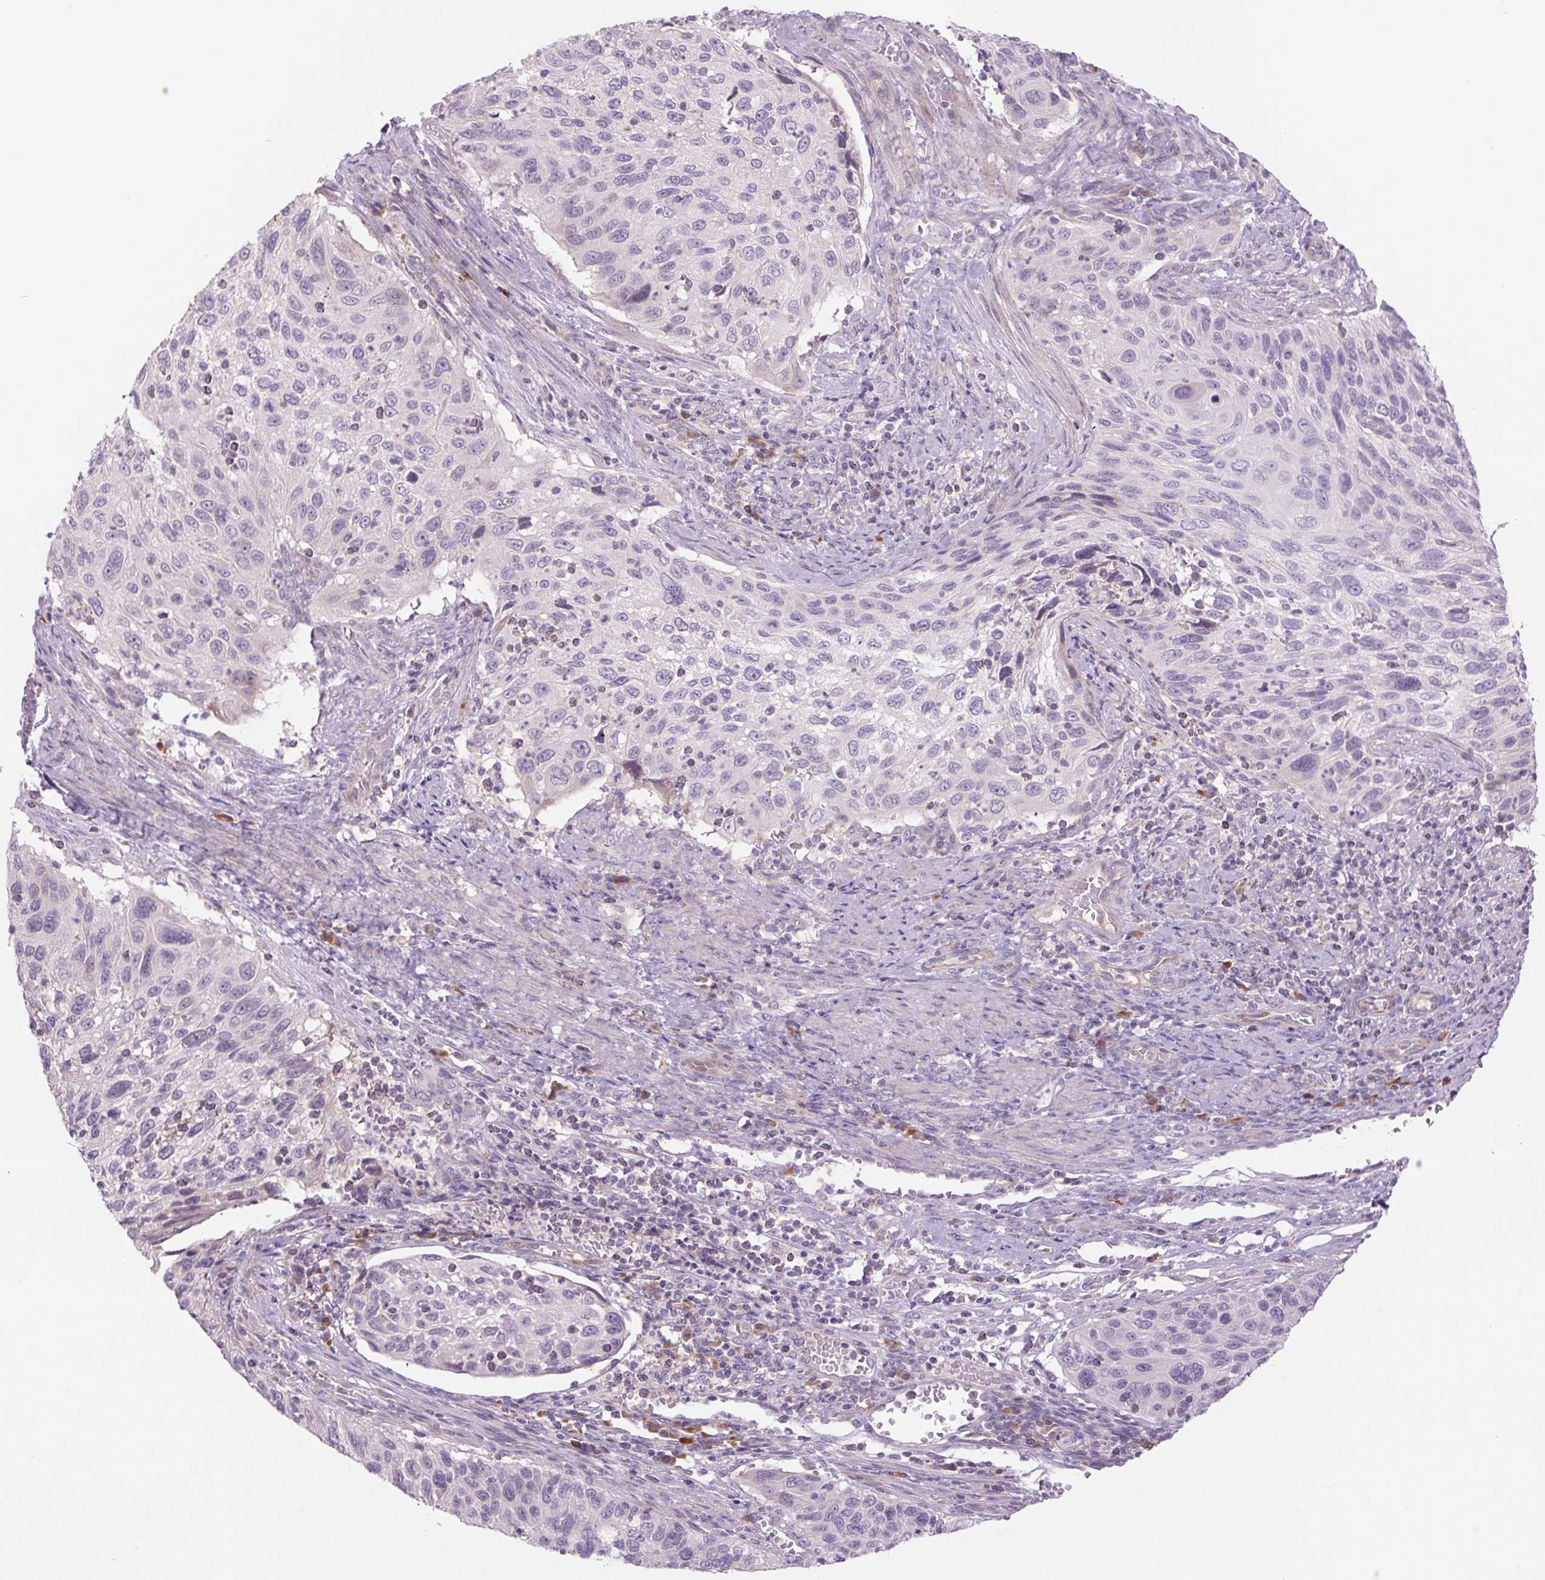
{"staining": {"intensity": "negative", "quantity": "none", "location": "none"}, "tissue": "cervical cancer", "cell_type": "Tumor cells", "image_type": "cancer", "snomed": [{"axis": "morphology", "description": "Squamous cell carcinoma, NOS"}, {"axis": "topography", "description": "Cervix"}], "caption": "Squamous cell carcinoma (cervical) was stained to show a protein in brown. There is no significant expression in tumor cells. (DAB IHC with hematoxylin counter stain).", "gene": "TMEM100", "patient": {"sex": "female", "age": 70}}